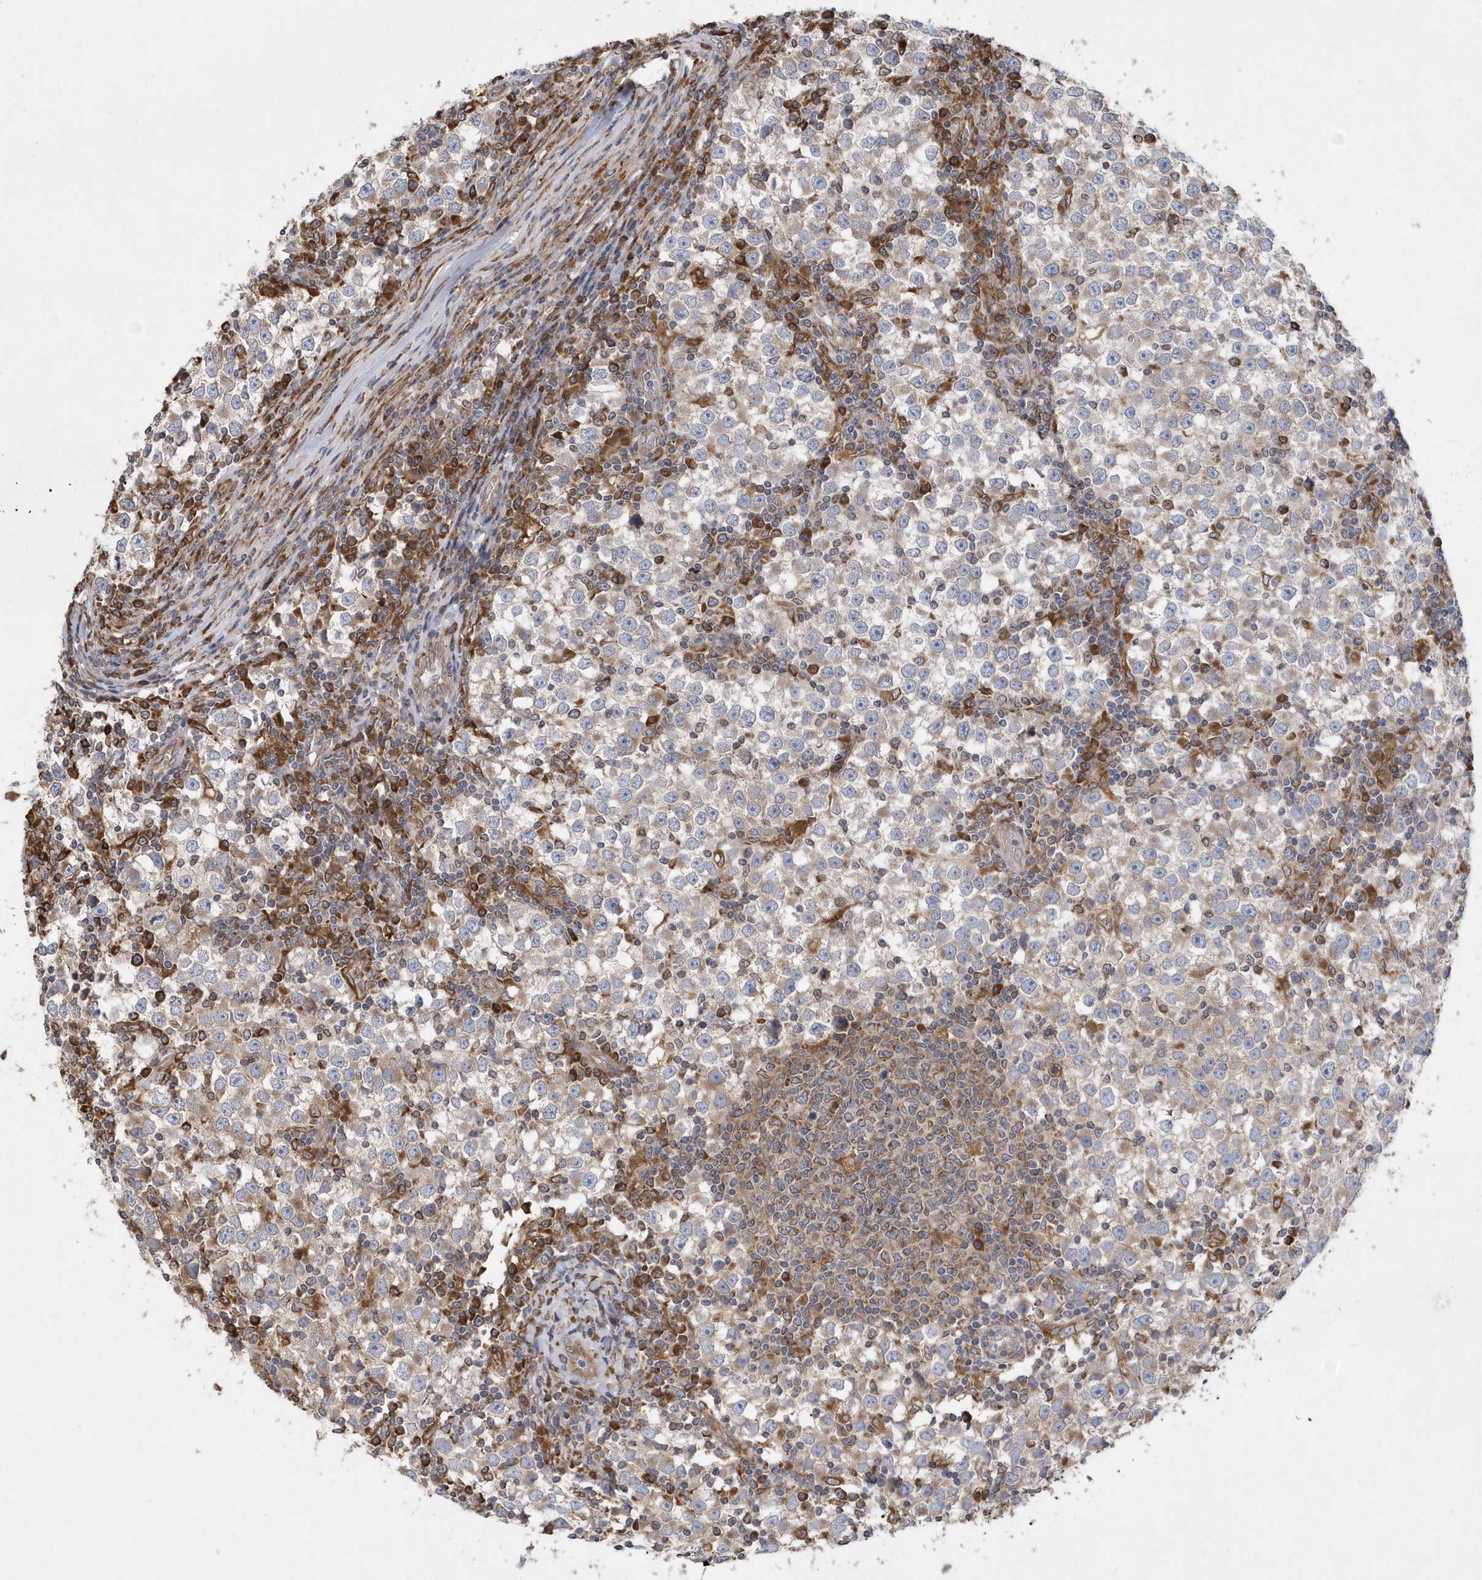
{"staining": {"intensity": "weak", "quantity": "25%-75%", "location": "cytoplasmic/membranous"}, "tissue": "testis cancer", "cell_type": "Tumor cells", "image_type": "cancer", "snomed": [{"axis": "morphology", "description": "Seminoma, NOS"}, {"axis": "topography", "description": "Testis"}], "caption": "This is a micrograph of IHC staining of testis cancer (seminoma), which shows weak positivity in the cytoplasmic/membranous of tumor cells.", "gene": "VAMP7", "patient": {"sex": "male", "age": 65}}